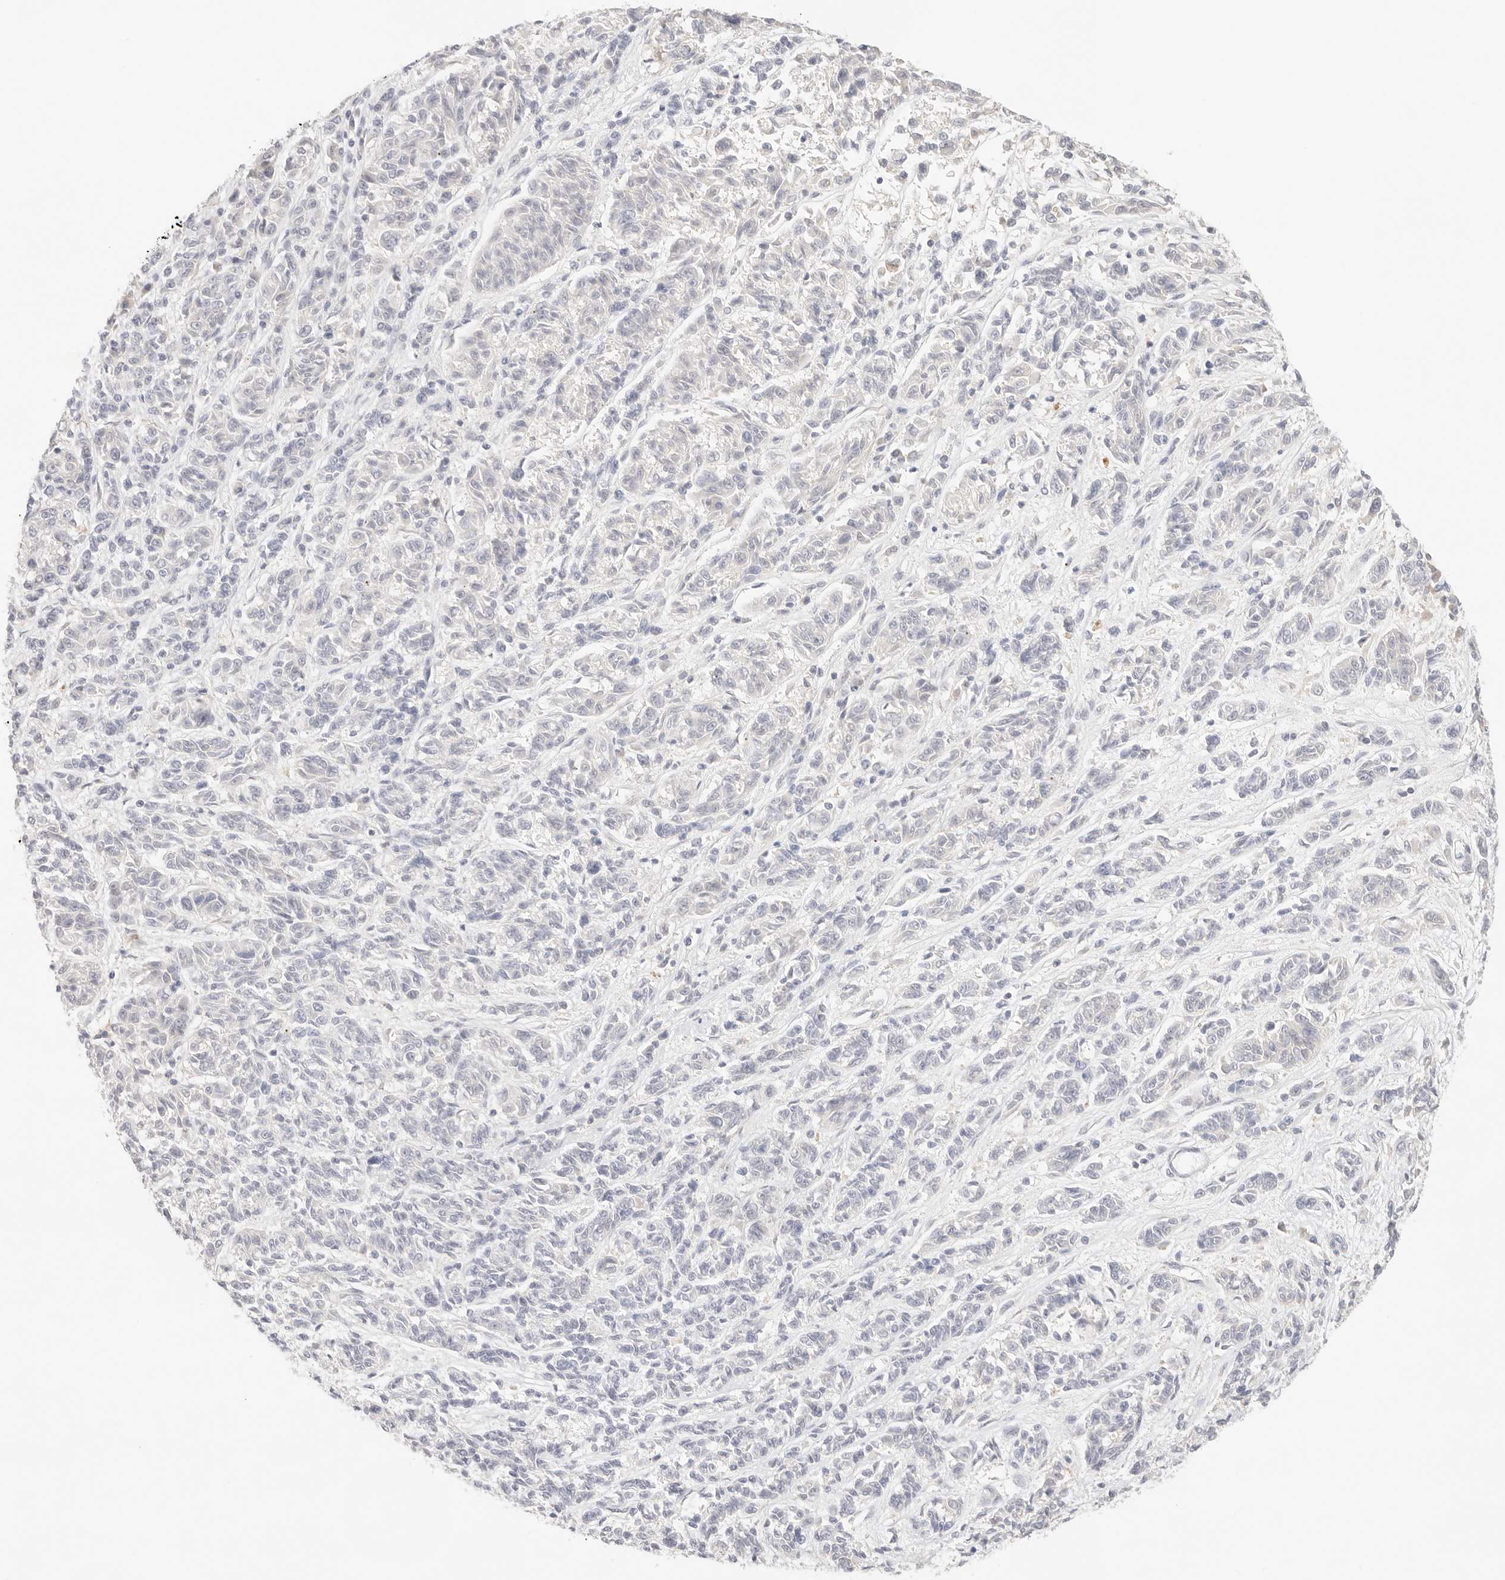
{"staining": {"intensity": "negative", "quantity": "none", "location": "none"}, "tissue": "melanoma", "cell_type": "Tumor cells", "image_type": "cancer", "snomed": [{"axis": "morphology", "description": "Malignant melanoma, NOS"}, {"axis": "topography", "description": "Skin"}], "caption": "This is an immunohistochemistry (IHC) micrograph of human melanoma. There is no staining in tumor cells.", "gene": "SPHK1", "patient": {"sex": "male", "age": 53}}